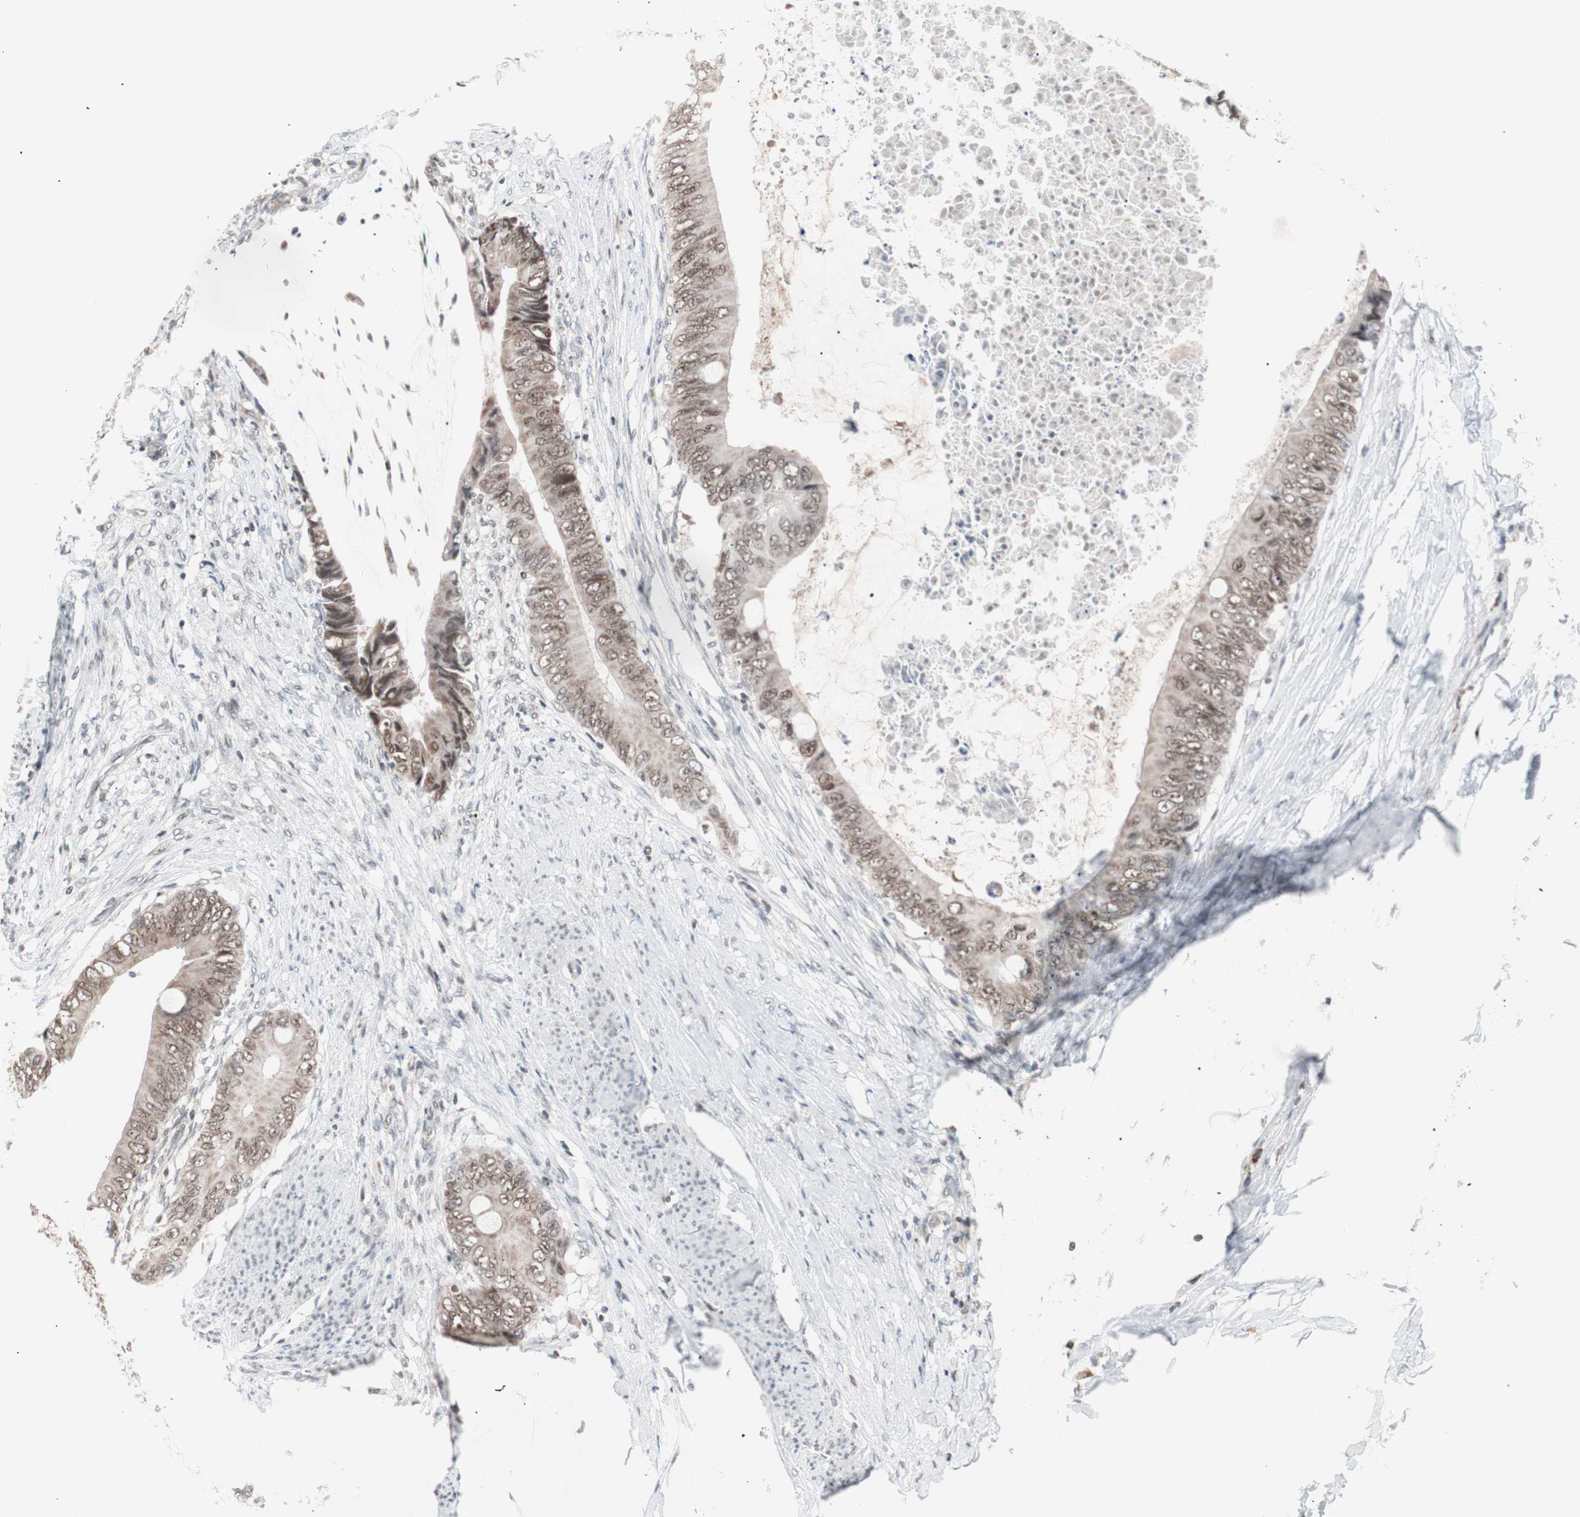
{"staining": {"intensity": "moderate", "quantity": ">75%", "location": "nuclear"}, "tissue": "colorectal cancer", "cell_type": "Tumor cells", "image_type": "cancer", "snomed": [{"axis": "morphology", "description": "Normal tissue, NOS"}, {"axis": "morphology", "description": "Adenocarcinoma, NOS"}, {"axis": "topography", "description": "Rectum"}, {"axis": "topography", "description": "Peripheral nerve tissue"}], "caption": "This image demonstrates colorectal adenocarcinoma stained with immunohistochemistry (IHC) to label a protein in brown. The nuclear of tumor cells show moderate positivity for the protein. Nuclei are counter-stained blue.", "gene": "LIG3", "patient": {"sex": "female", "age": 77}}